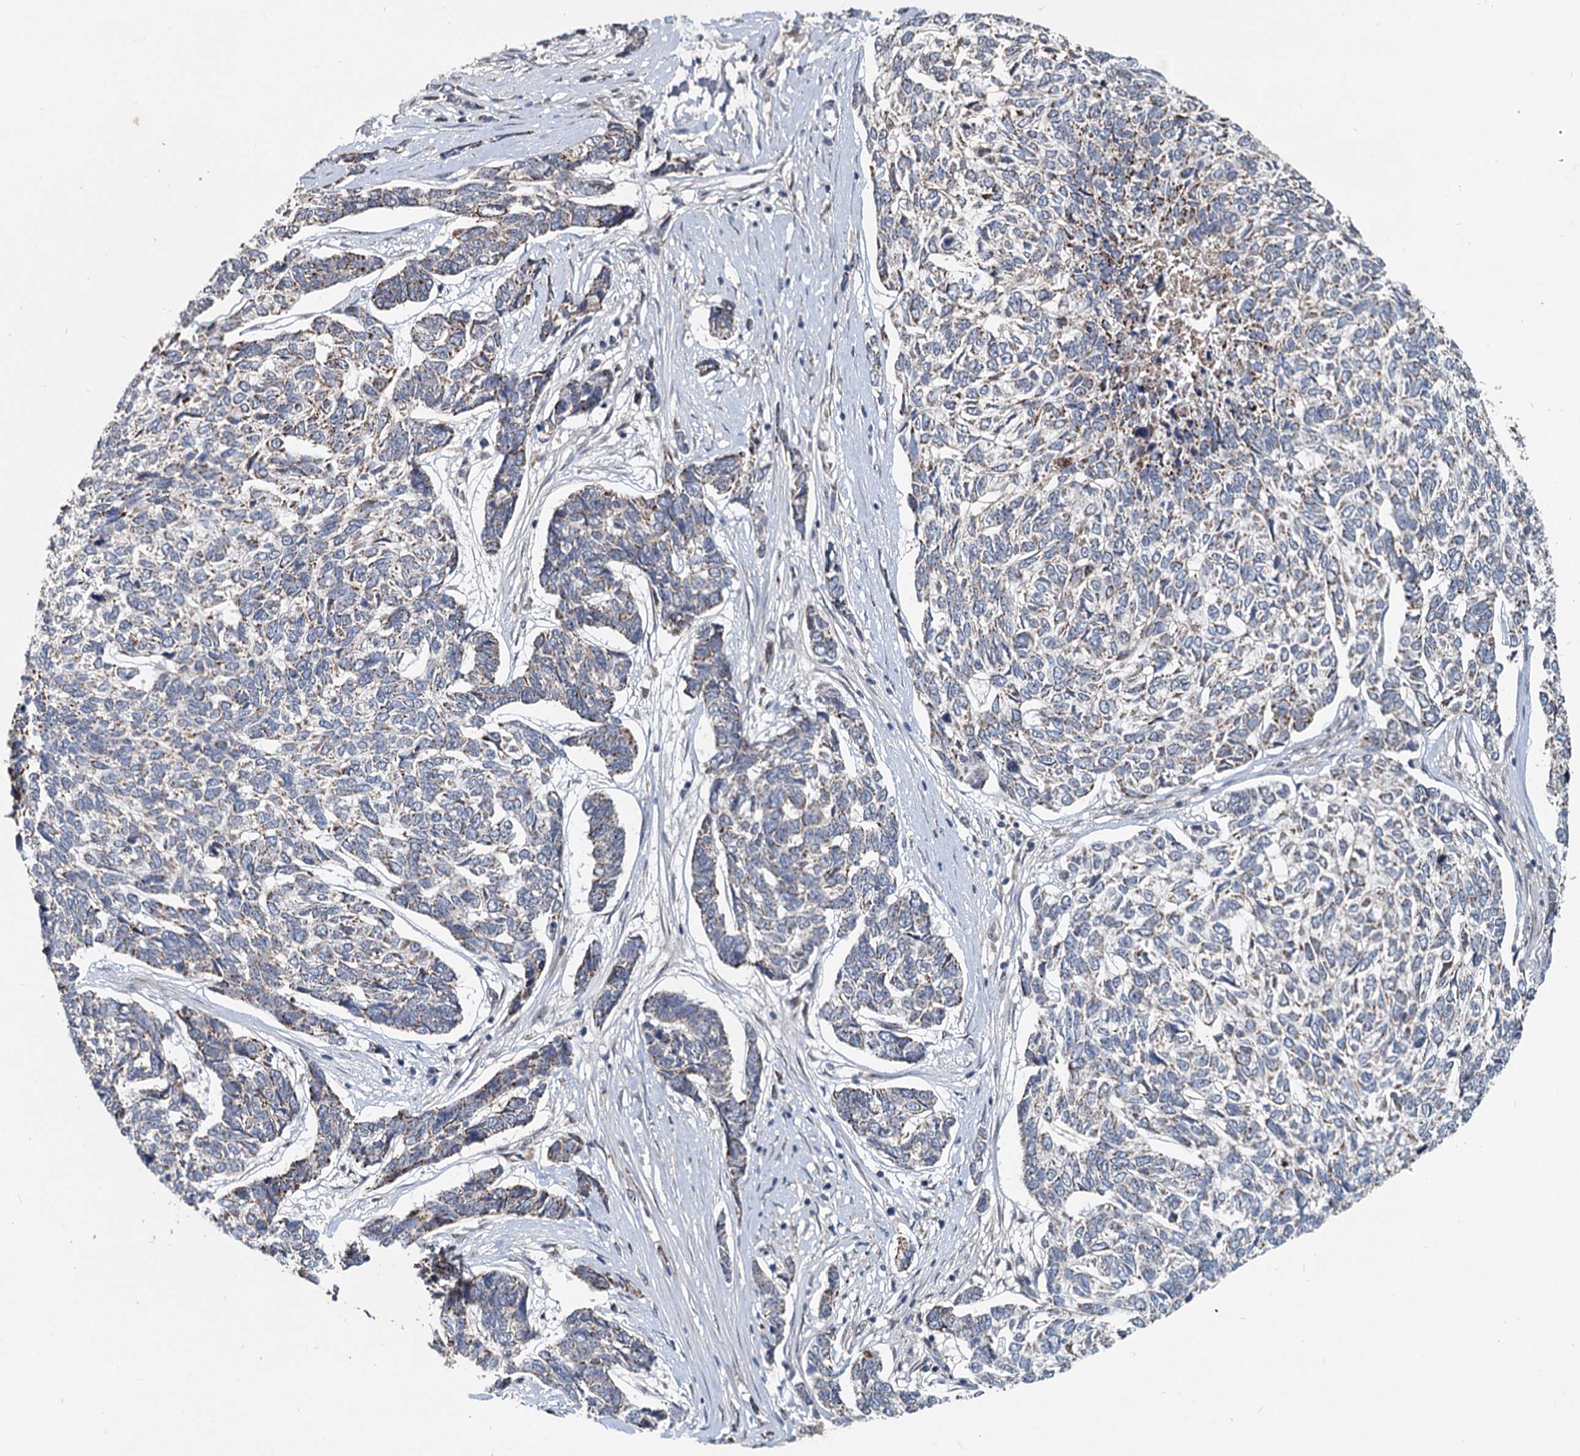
{"staining": {"intensity": "weak", "quantity": "25%-75%", "location": "cytoplasmic/membranous"}, "tissue": "skin cancer", "cell_type": "Tumor cells", "image_type": "cancer", "snomed": [{"axis": "morphology", "description": "Basal cell carcinoma"}, {"axis": "topography", "description": "Skin"}], "caption": "High-magnification brightfield microscopy of skin cancer (basal cell carcinoma) stained with DAB (3,3'-diaminobenzidine) (brown) and counterstained with hematoxylin (blue). tumor cells exhibit weak cytoplasmic/membranous expression is appreciated in about25%-75% of cells.", "gene": "RITA1", "patient": {"sex": "female", "age": 65}}